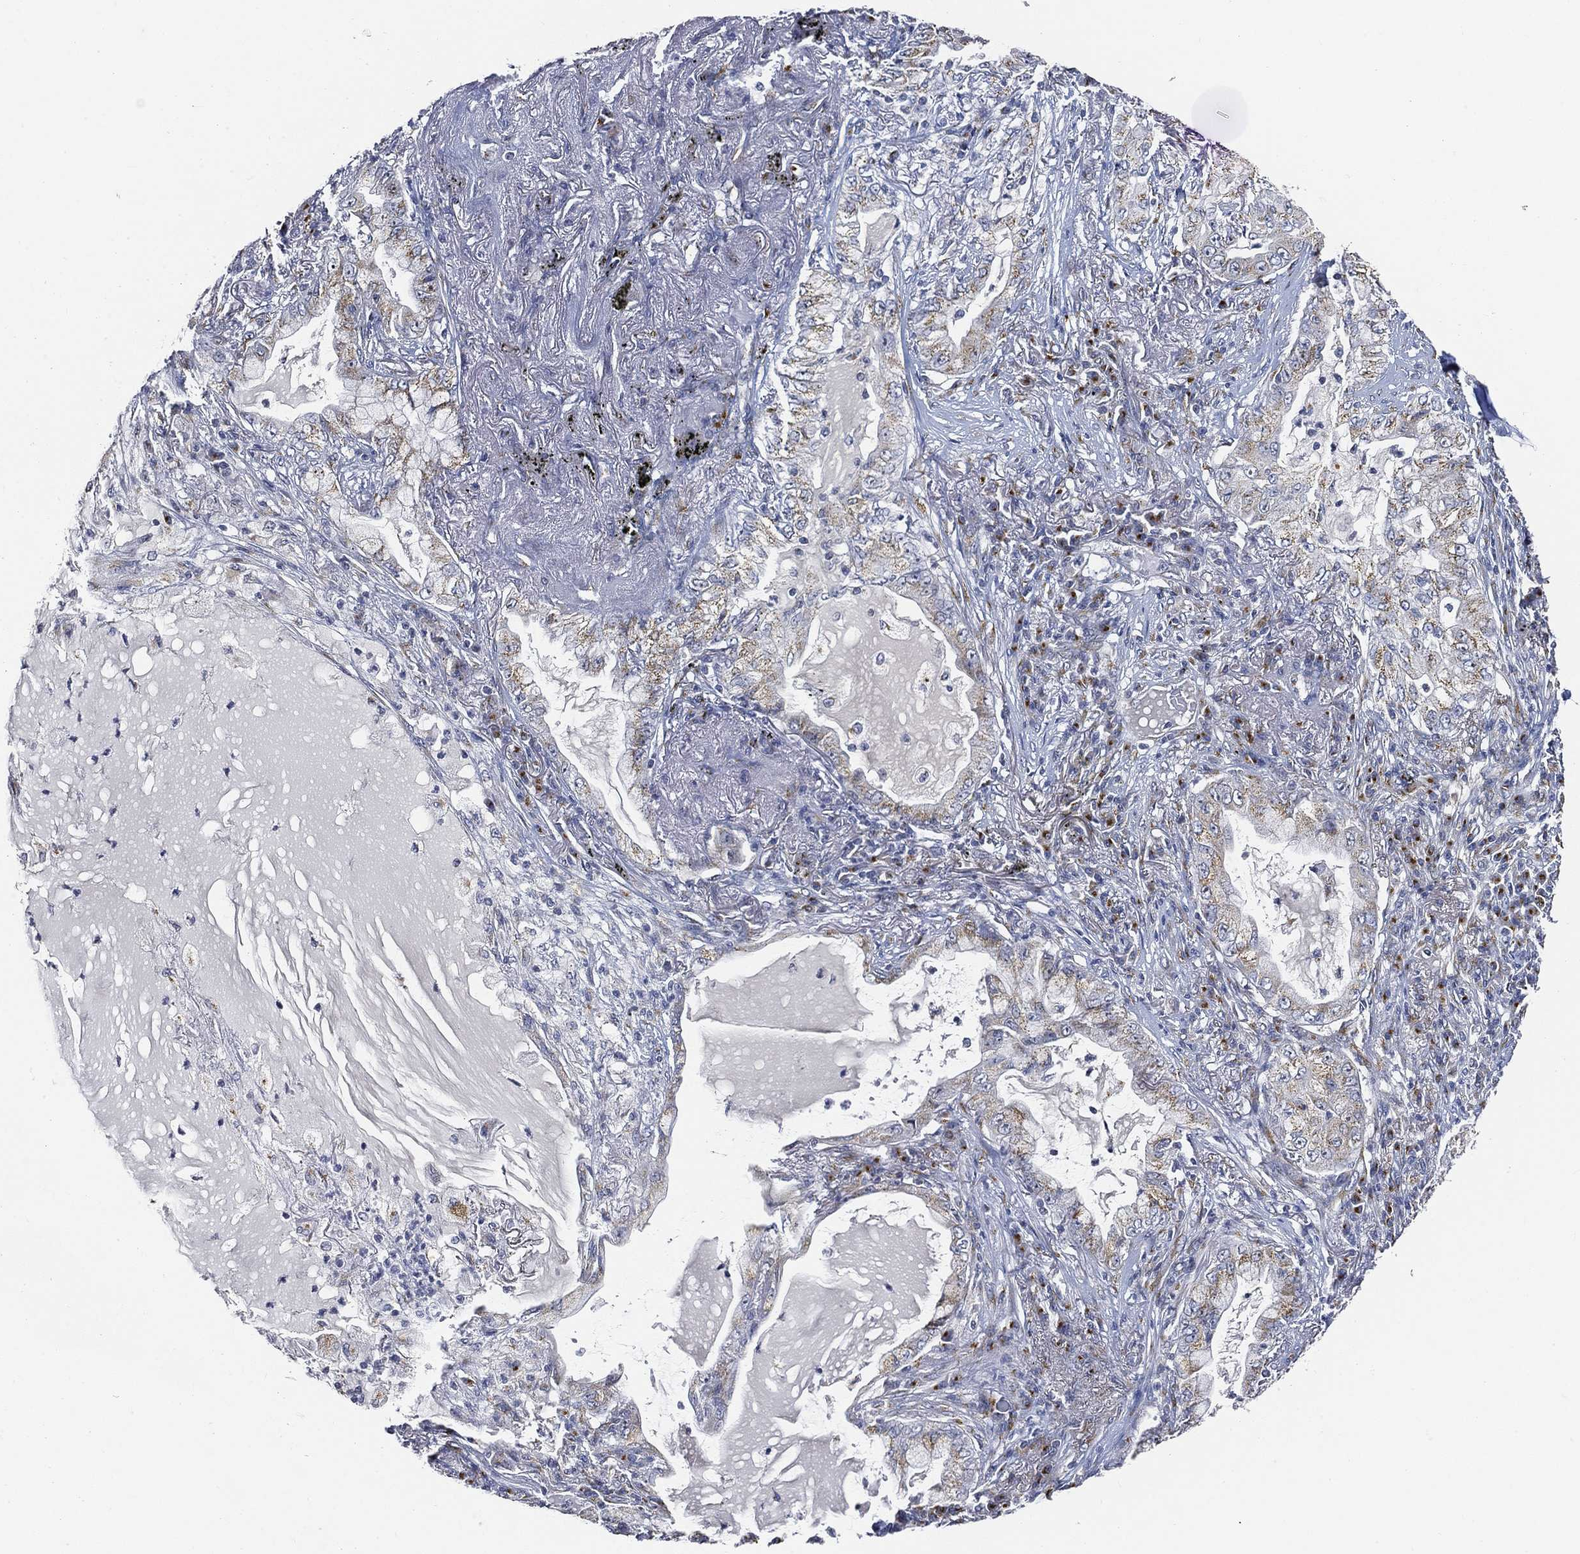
{"staining": {"intensity": "moderate", "quantity": "<25%", "location": "cytoplasmic/membranous"}, "tissue": "lung cancer", "cell_type": "Tumor cells", "image_type": "cancer", "snomed": [{"axis": "morphology", "description": "Adenocarcinoma, NOS"}, {"axis": "topography", "description": "Lung"}], "caption": "Moderate cytoplasmic/membranous protein staining is identified in about <25% of tumor cells in lung cancer. The protein is shown in brown color, while the nuclei are stained blue.", "gene": "TICAM1", "patient": {"sex": "female", "age": 73}}